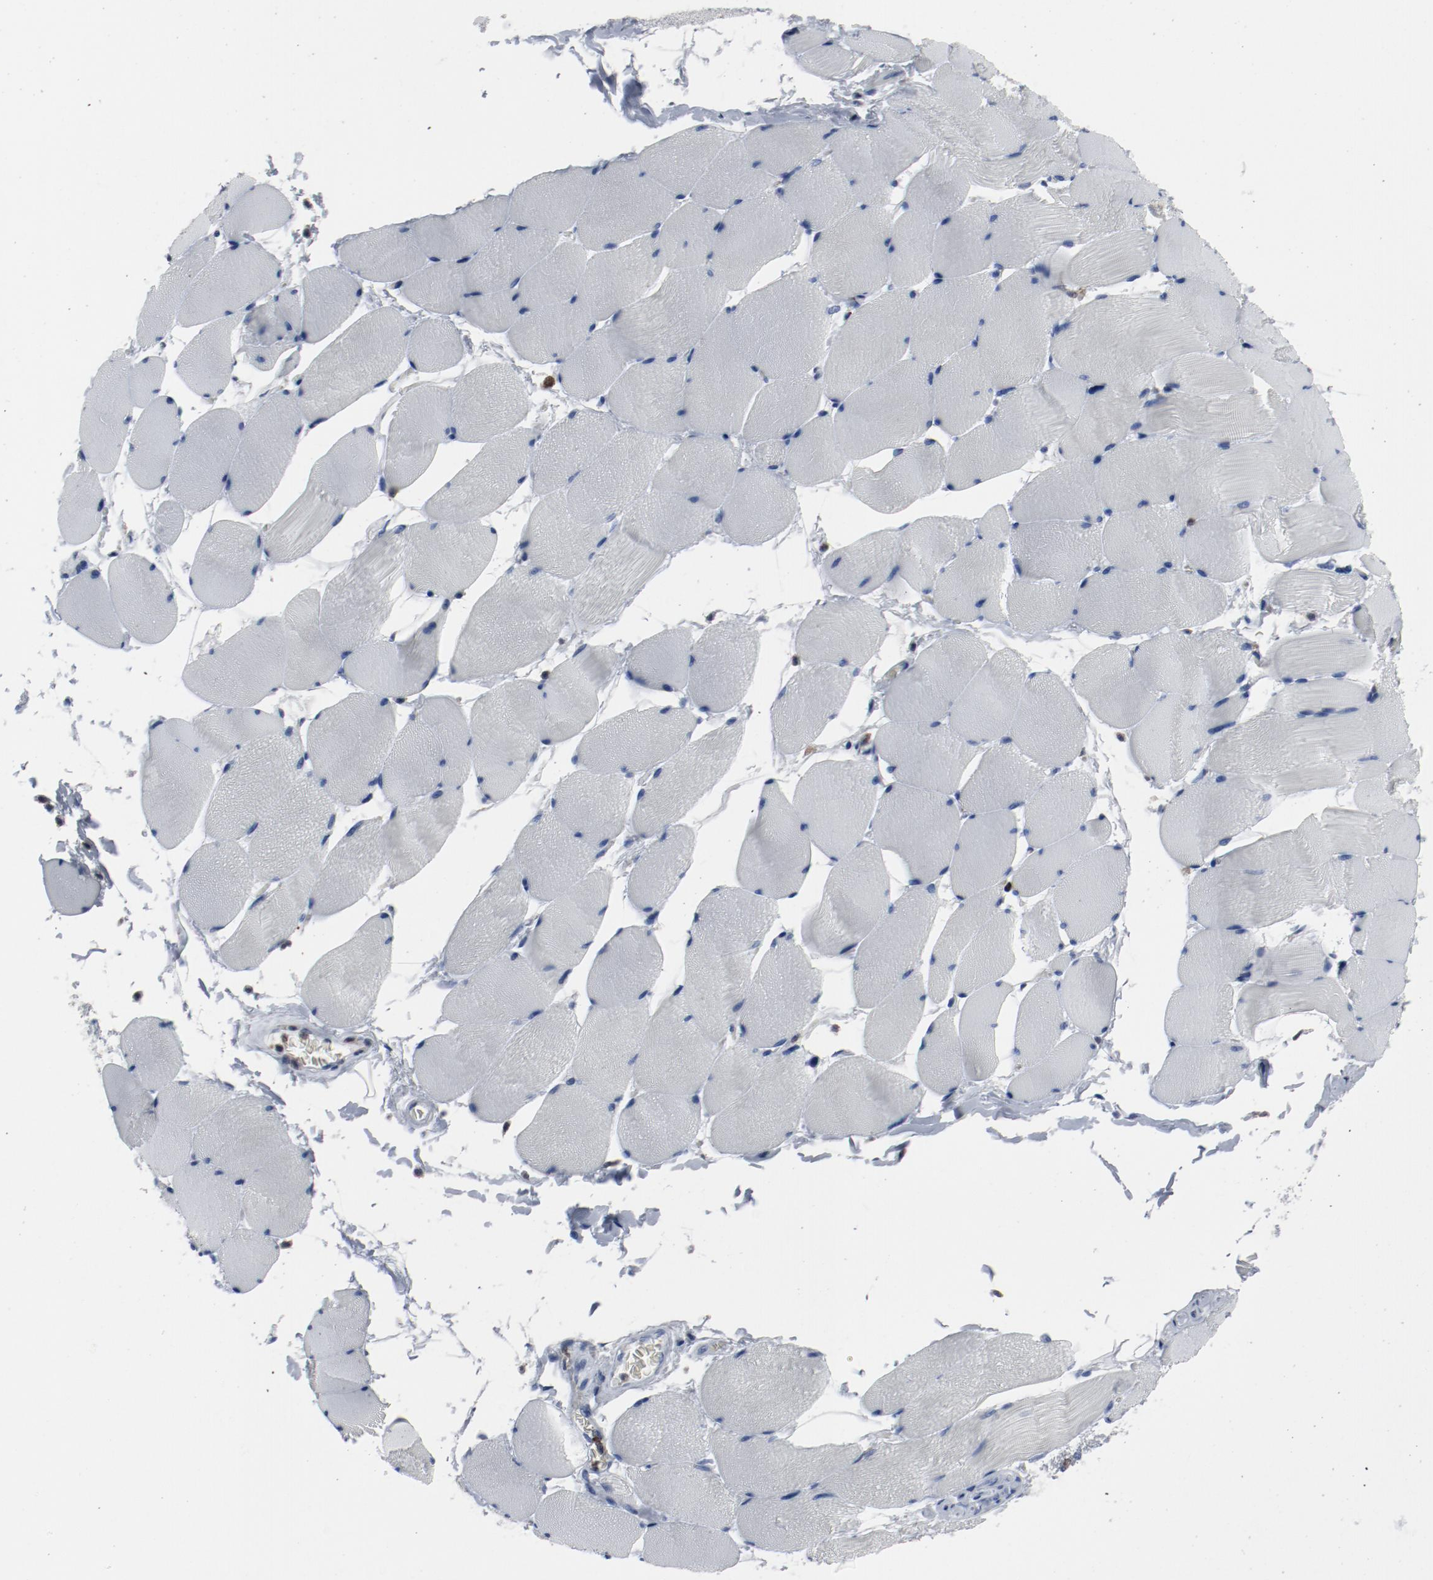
{"staining": {"intensity": "negative", "quantity": "none", "location": "none"}, "tissue": "skeletal muscle", "cell_type": "Myocytes", "image_type": "normal", "snomed": [{"axis": "morphology", "description": "Normal tissue, NOS"}, {"axis": "topography", "description": "Skeletal muscle"}], "caption": "The image exhibits no staining of myocytes in benign skeletal muscle. (Stains: DAB (3,3'-diaminobenzidine) IHC with hematoxylin counter stain, Microscopy: brightfield microscopy at high magnification).", "gene": "LCP2", "patient": {"sex": "male", "age": 62}}